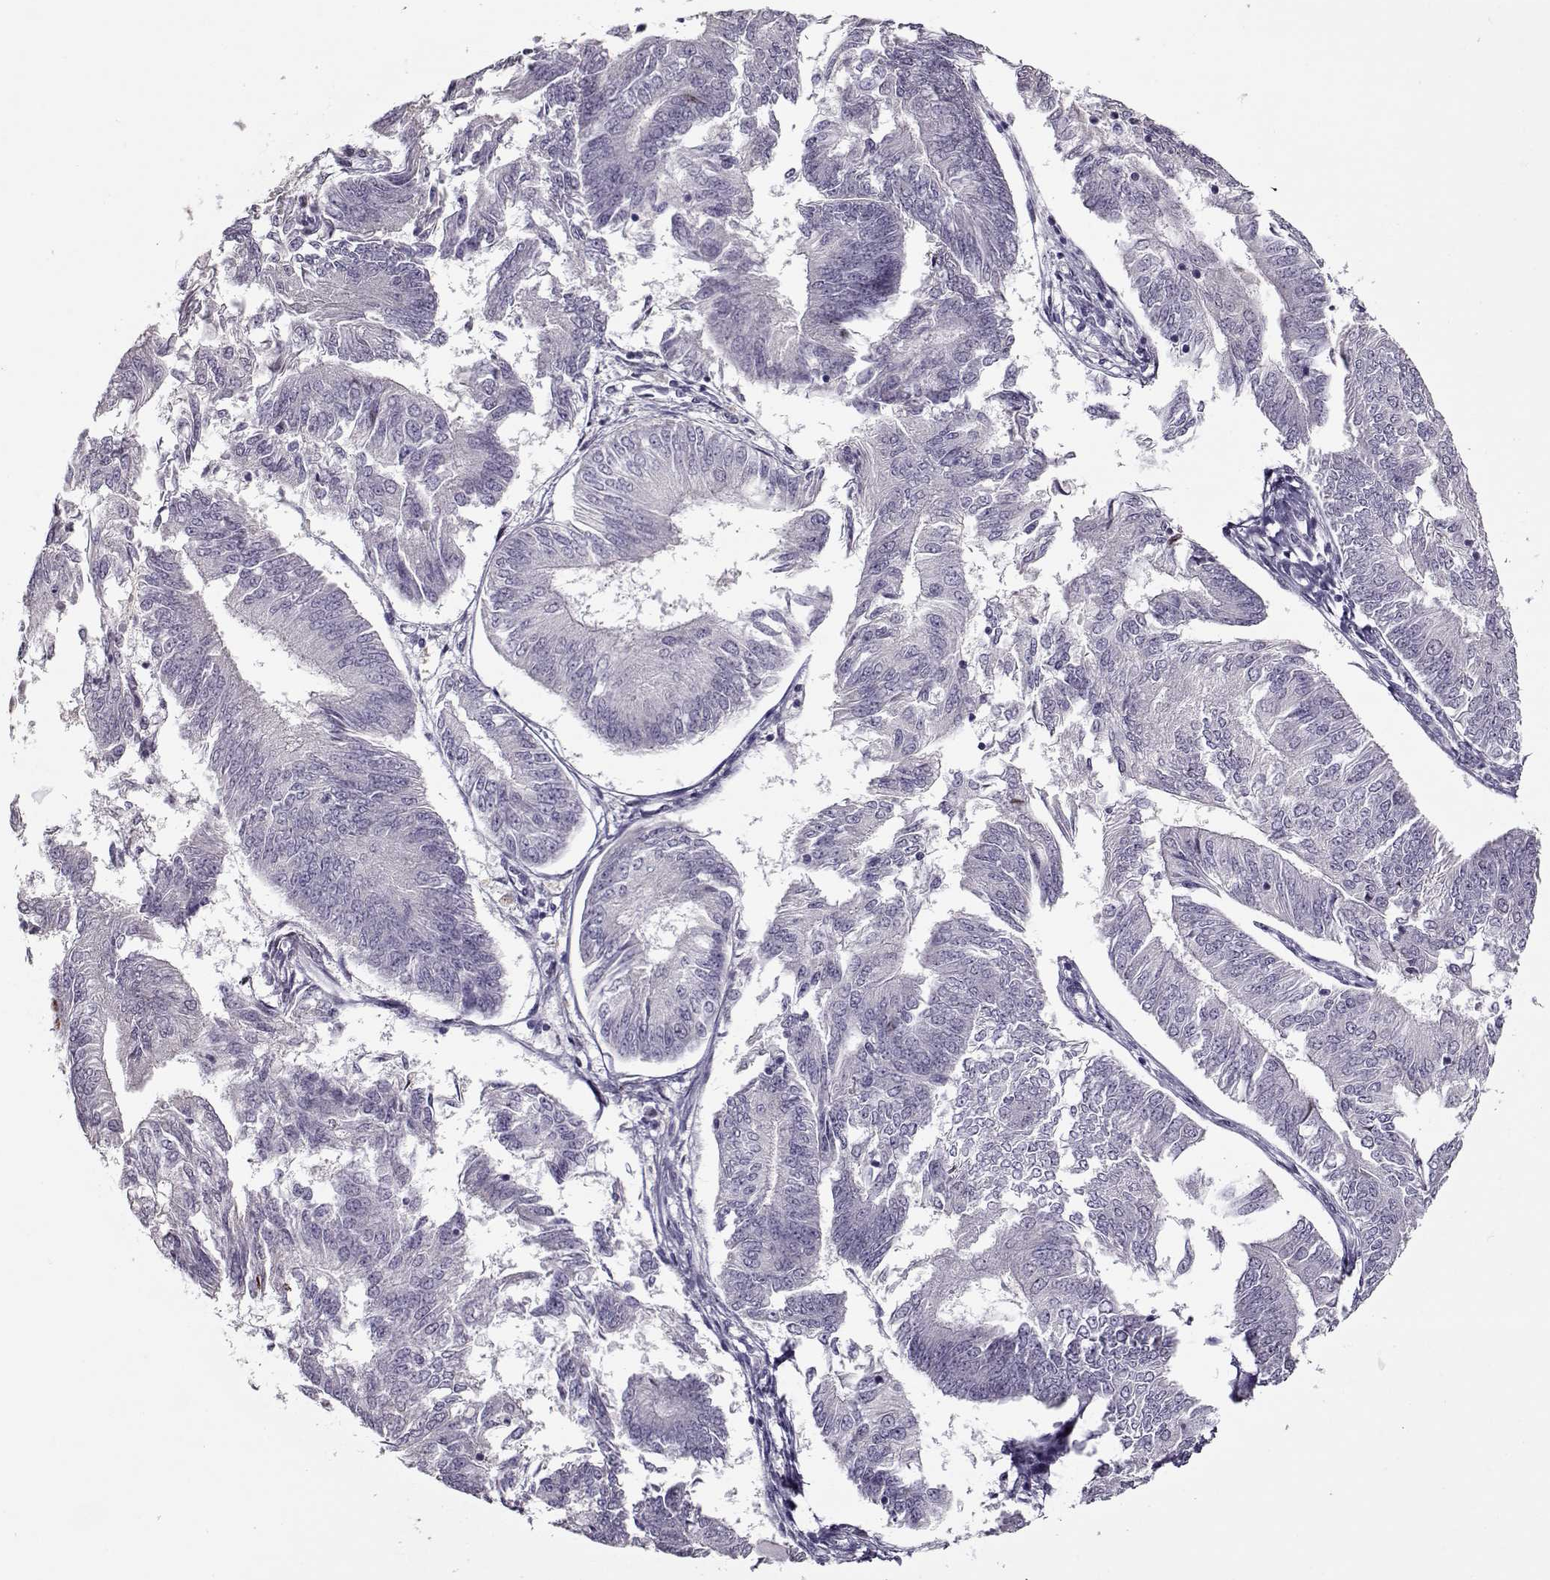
{"staining": {"intensity": "negative", "quantity": "none", "location": "none"}, "tissue": "endometrial cancer", "cell_type": "Tumor cells", "image_type": "cancer", "snomed": [{"axis": "morphology", "description": "Adenocarcinoma, NOS"}, {"axis": "topography", "description": "Endometrium"}], "caption": "Endometrial cancer (adenocarcinoma) stained for a protein using immunohistochemistry demonstrates no expression tumor cells.", "gene": "PRMT8", "patient": {"sex": "female", "age": 58}}